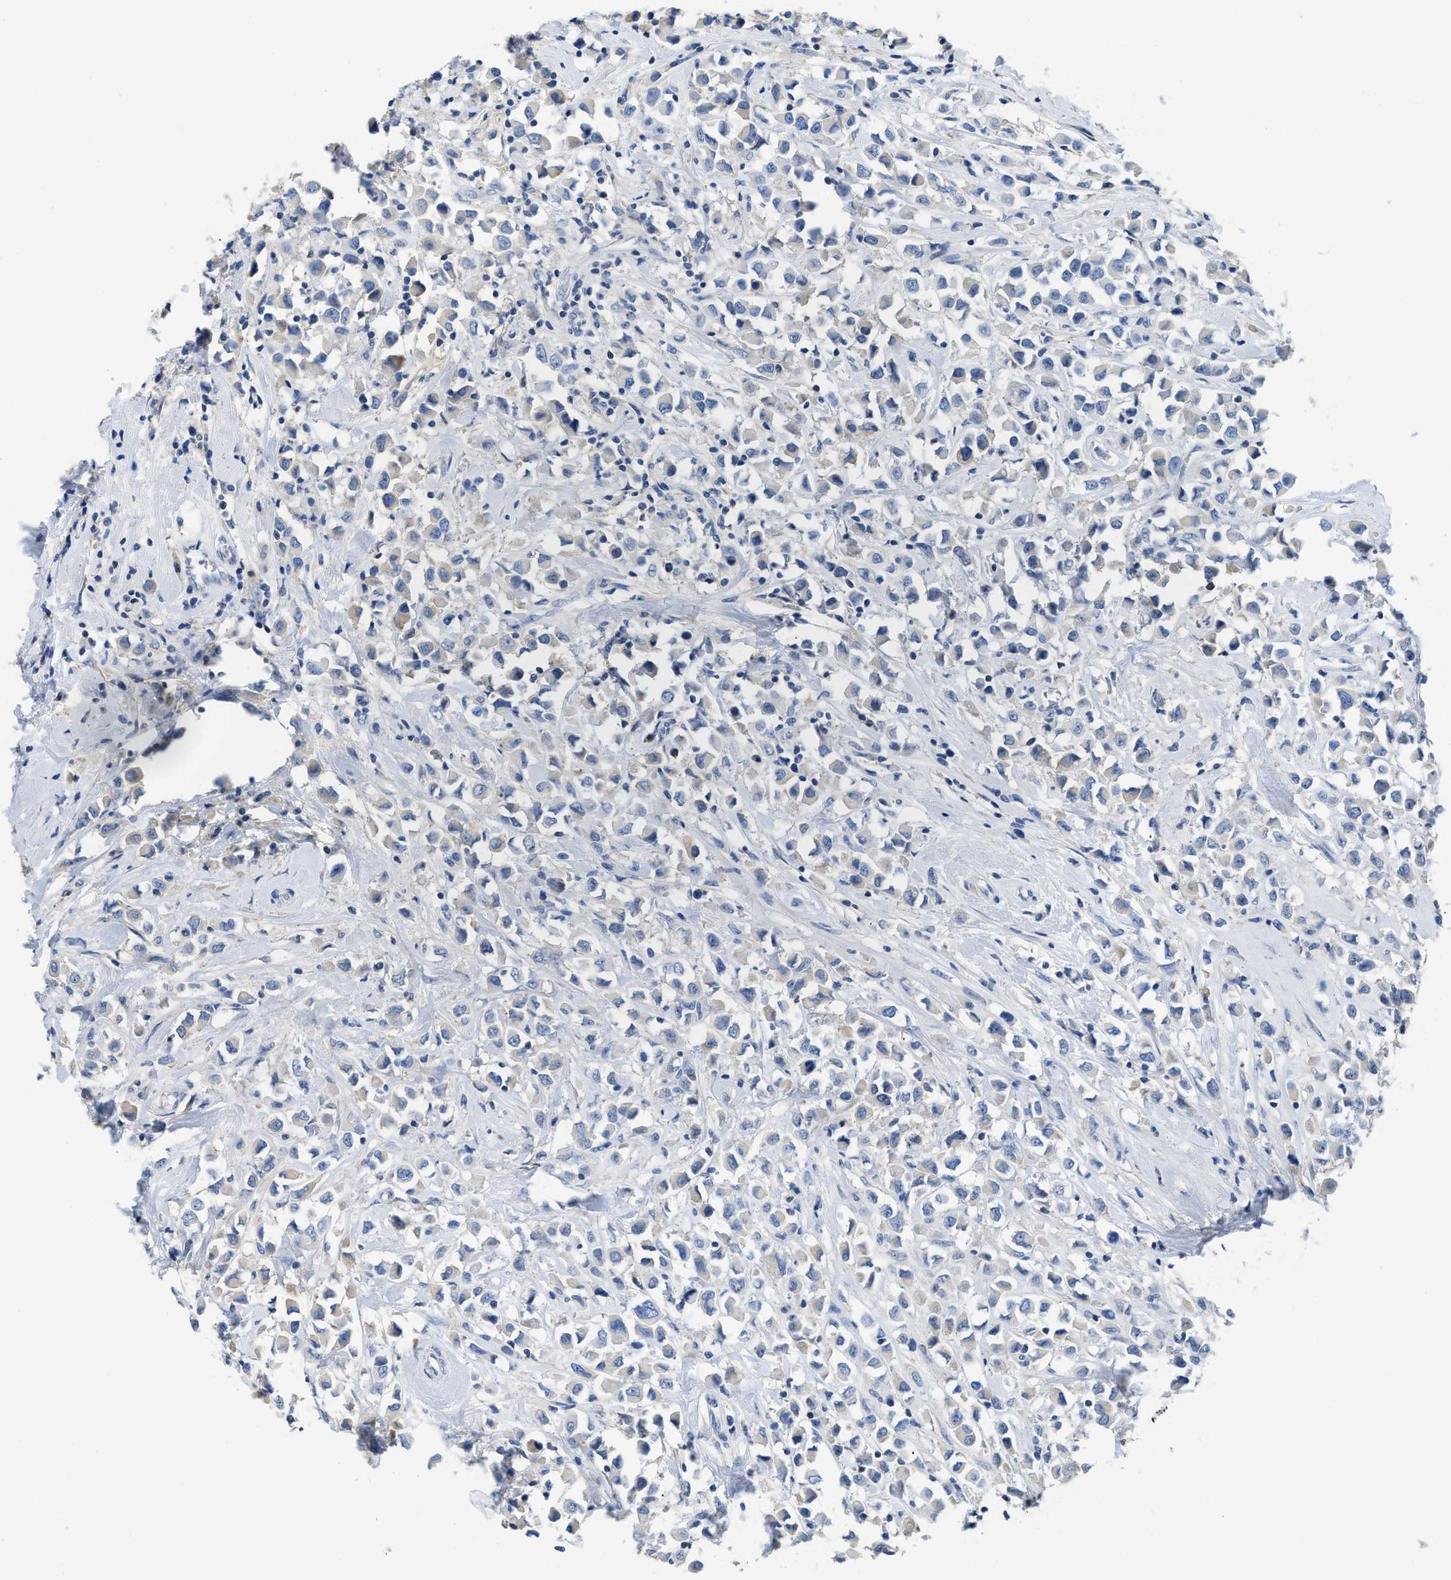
{"staining": {"intensity": "negative", "quantity": "none", "location": "none"}, "tissue": "breast cancer", "cell_type": "Tumor cells", "image_type": "cancer", "snomed": [{"axis": "morphology", "description": "Duct carcinoma"}, {"axis": "topography", "description": "Breast"}], "caption": "IHC histopathology image of neoplastic tissue: human invasive ductal carcinoma (breast) stained with DAB exhibits no significant protein expression in tumor cells. The staining is performed using DAB brown chromogen with nuclei counter-stained in using hematoxylin.", "gene": "C1S", "patient": {"sex": "female", "age": 61}}